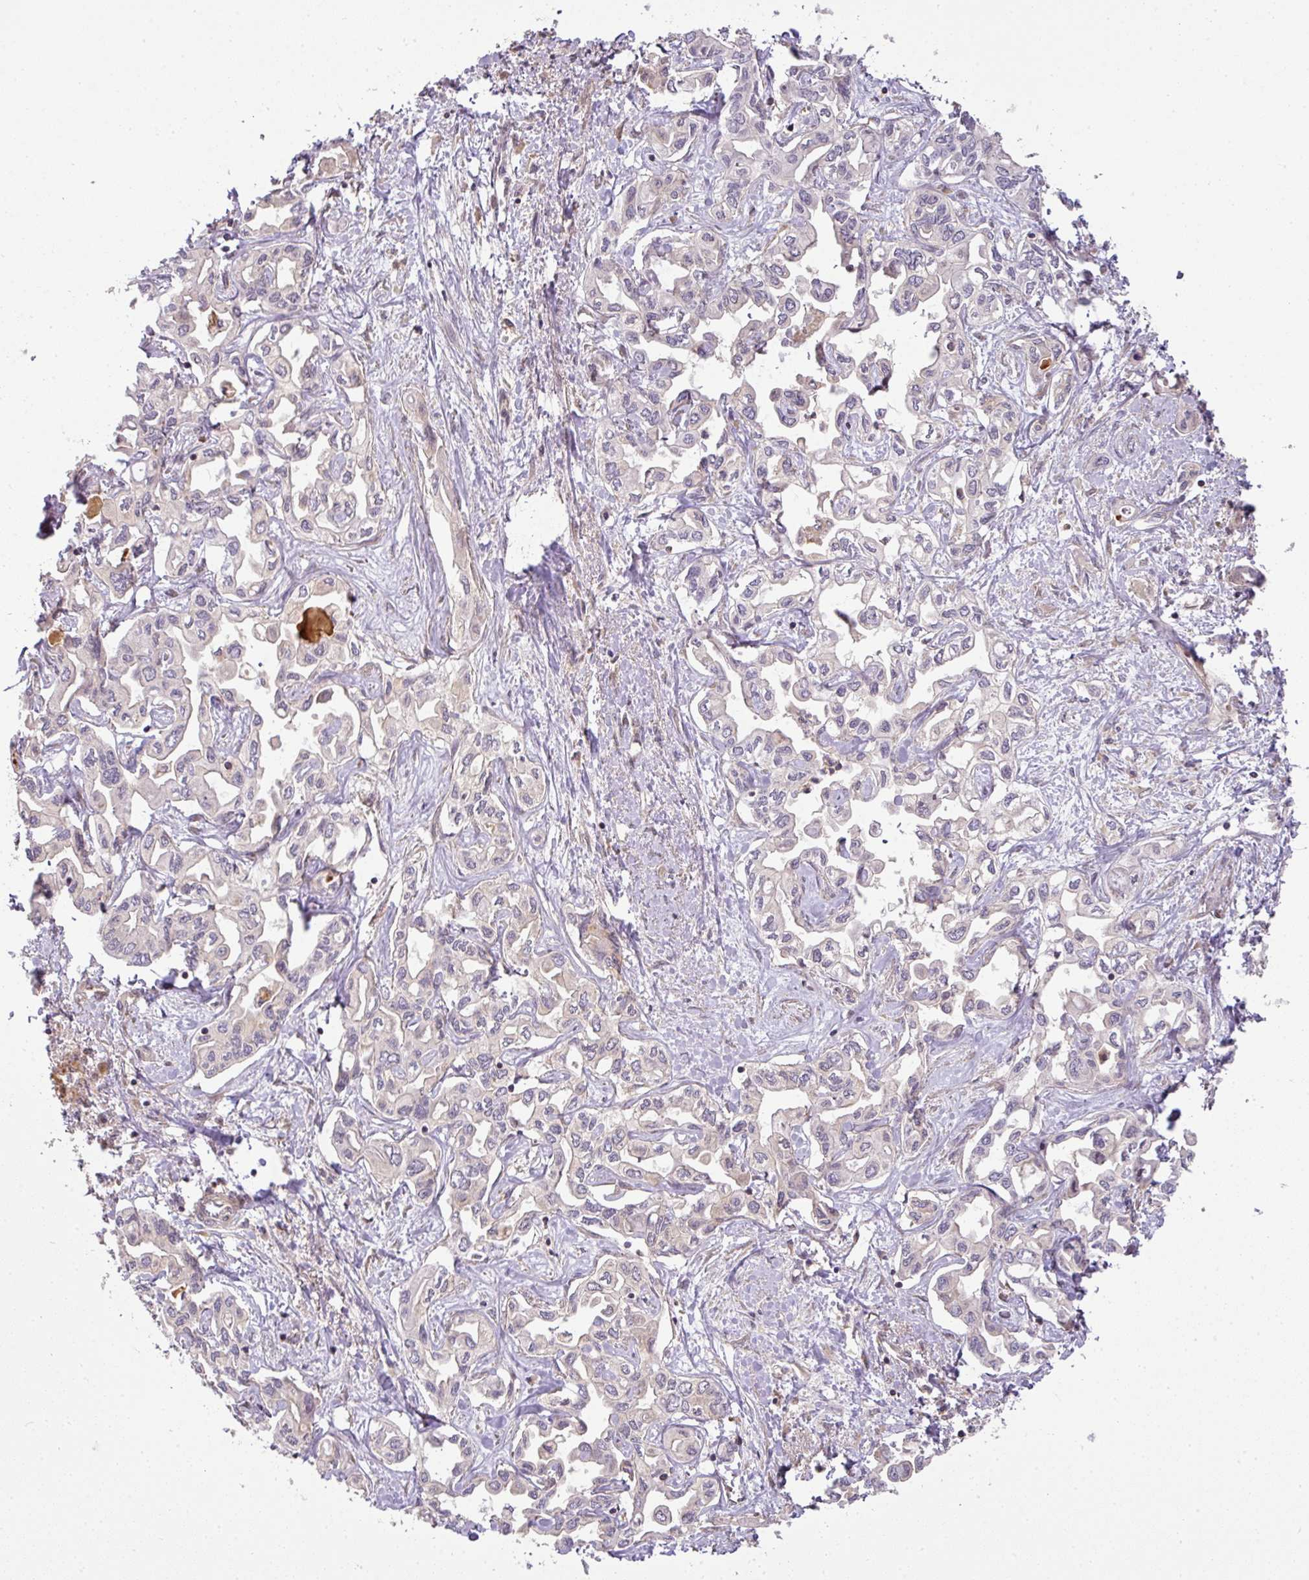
{"staining": {"intensity": "negative", "quantity": "none", "location": "none"}, "tissue": "liver cancer", "cell_type": "Tumor cells", "image_type": "cancer", "snomed": [{"axis": "morphology", "description": "Cholangiocarcinoma"}, {"axis": "topography", "description": "Liver"}], "caption": "There is no significant expression in tumor cells of liver cancer. (DAB IHC visualized using brightfield microscopy, high magnification).", "gene": "TCL1B", "patient": {"sex": "female", "age": 64}}